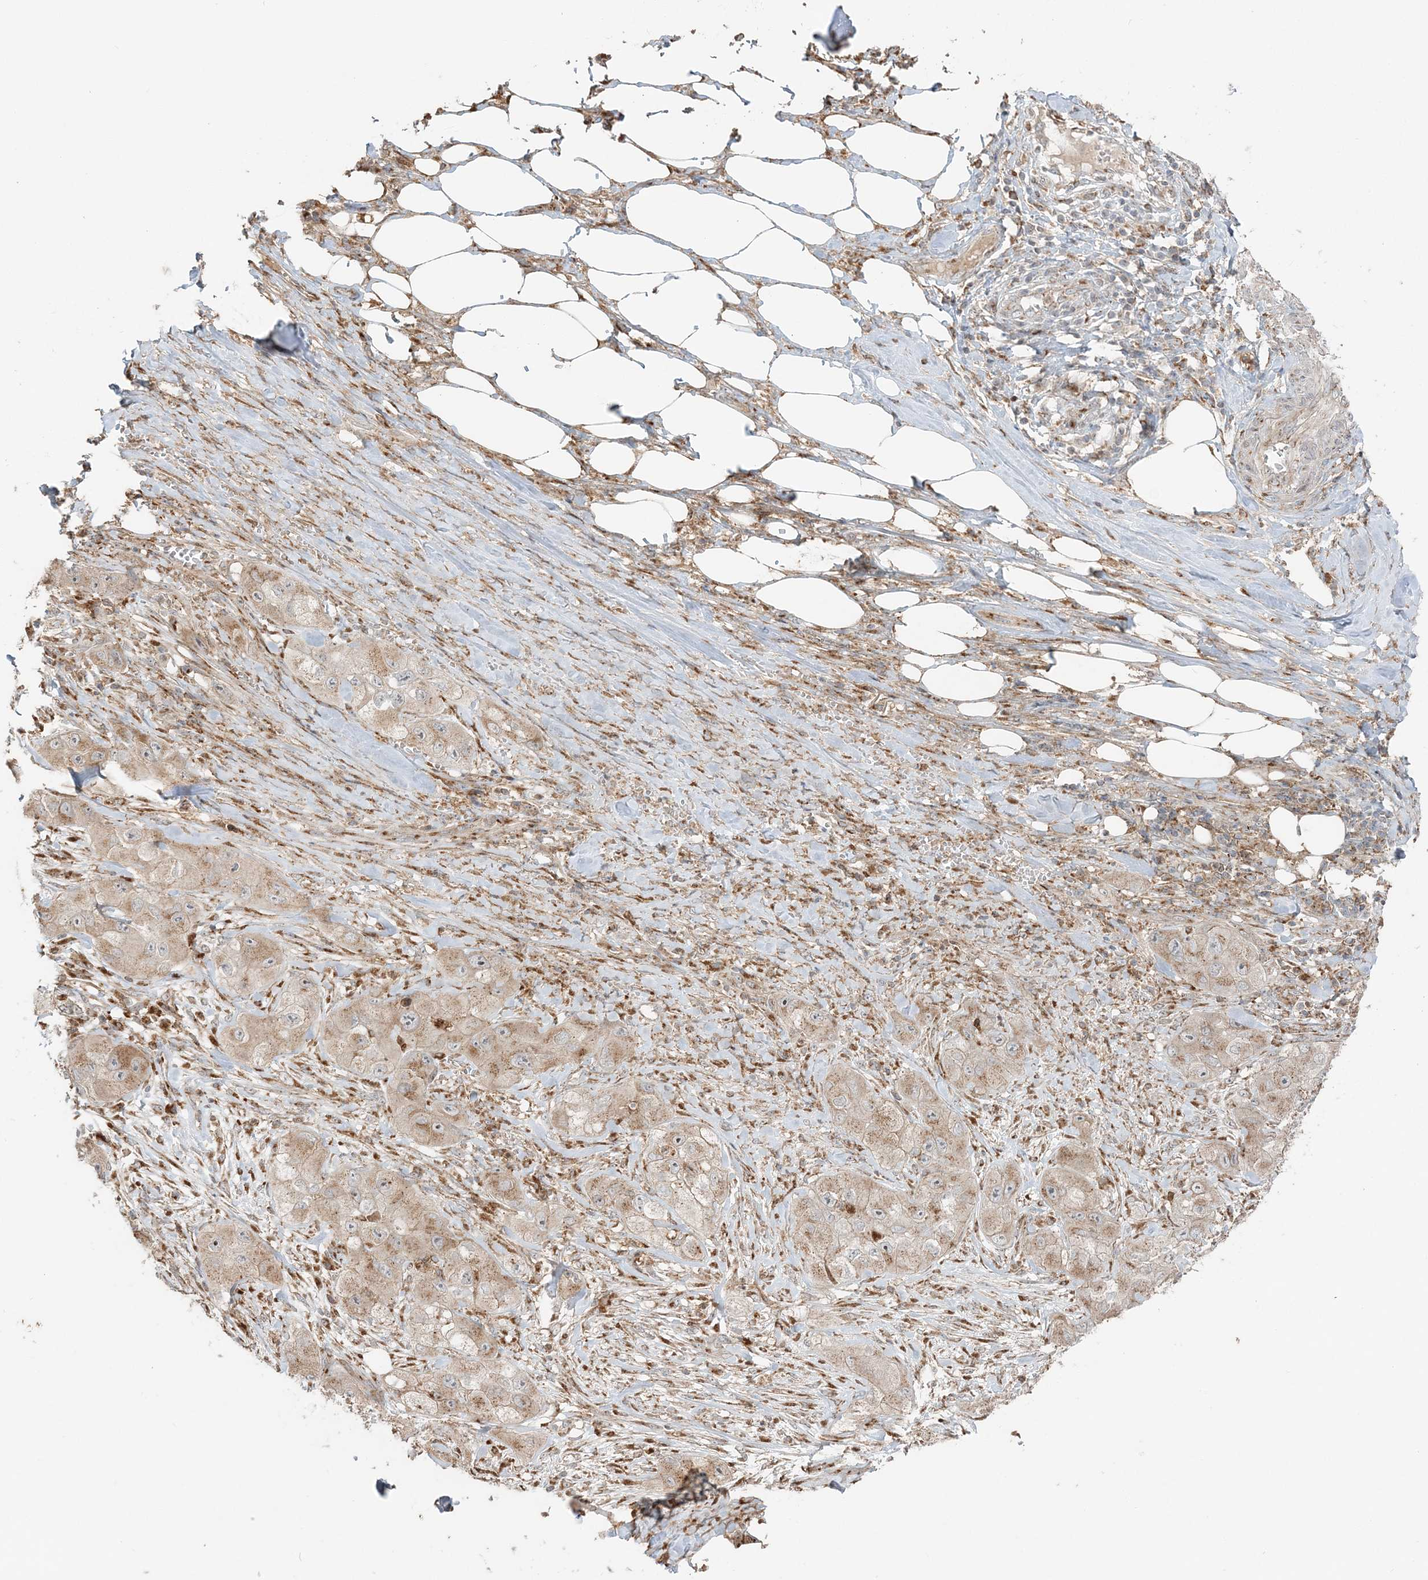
{"staining": {"intensity": "weak", "quantity": ">75%", "location": "cytoplasmic/membranous"}, "tissue": "skin cancer", "cell_type": "Tumor cells", "image_type": "cancer", "snomed": [{"axis": "morphology", "description": "Squamous cell carcinoma, NOS"}, {"axis": "topography", "description": "Skin"}, {"axis": "topography", "description": "Subcutis"}], "caption": "About >75% of tumor cells in skin squamous cell carcinoma display weak cytoplasmic/membranous protein positivity as visualized by brown immunohistochemical staining.", "gene": "ABCC3", "patient": {"sex": "male", "age": 73}}